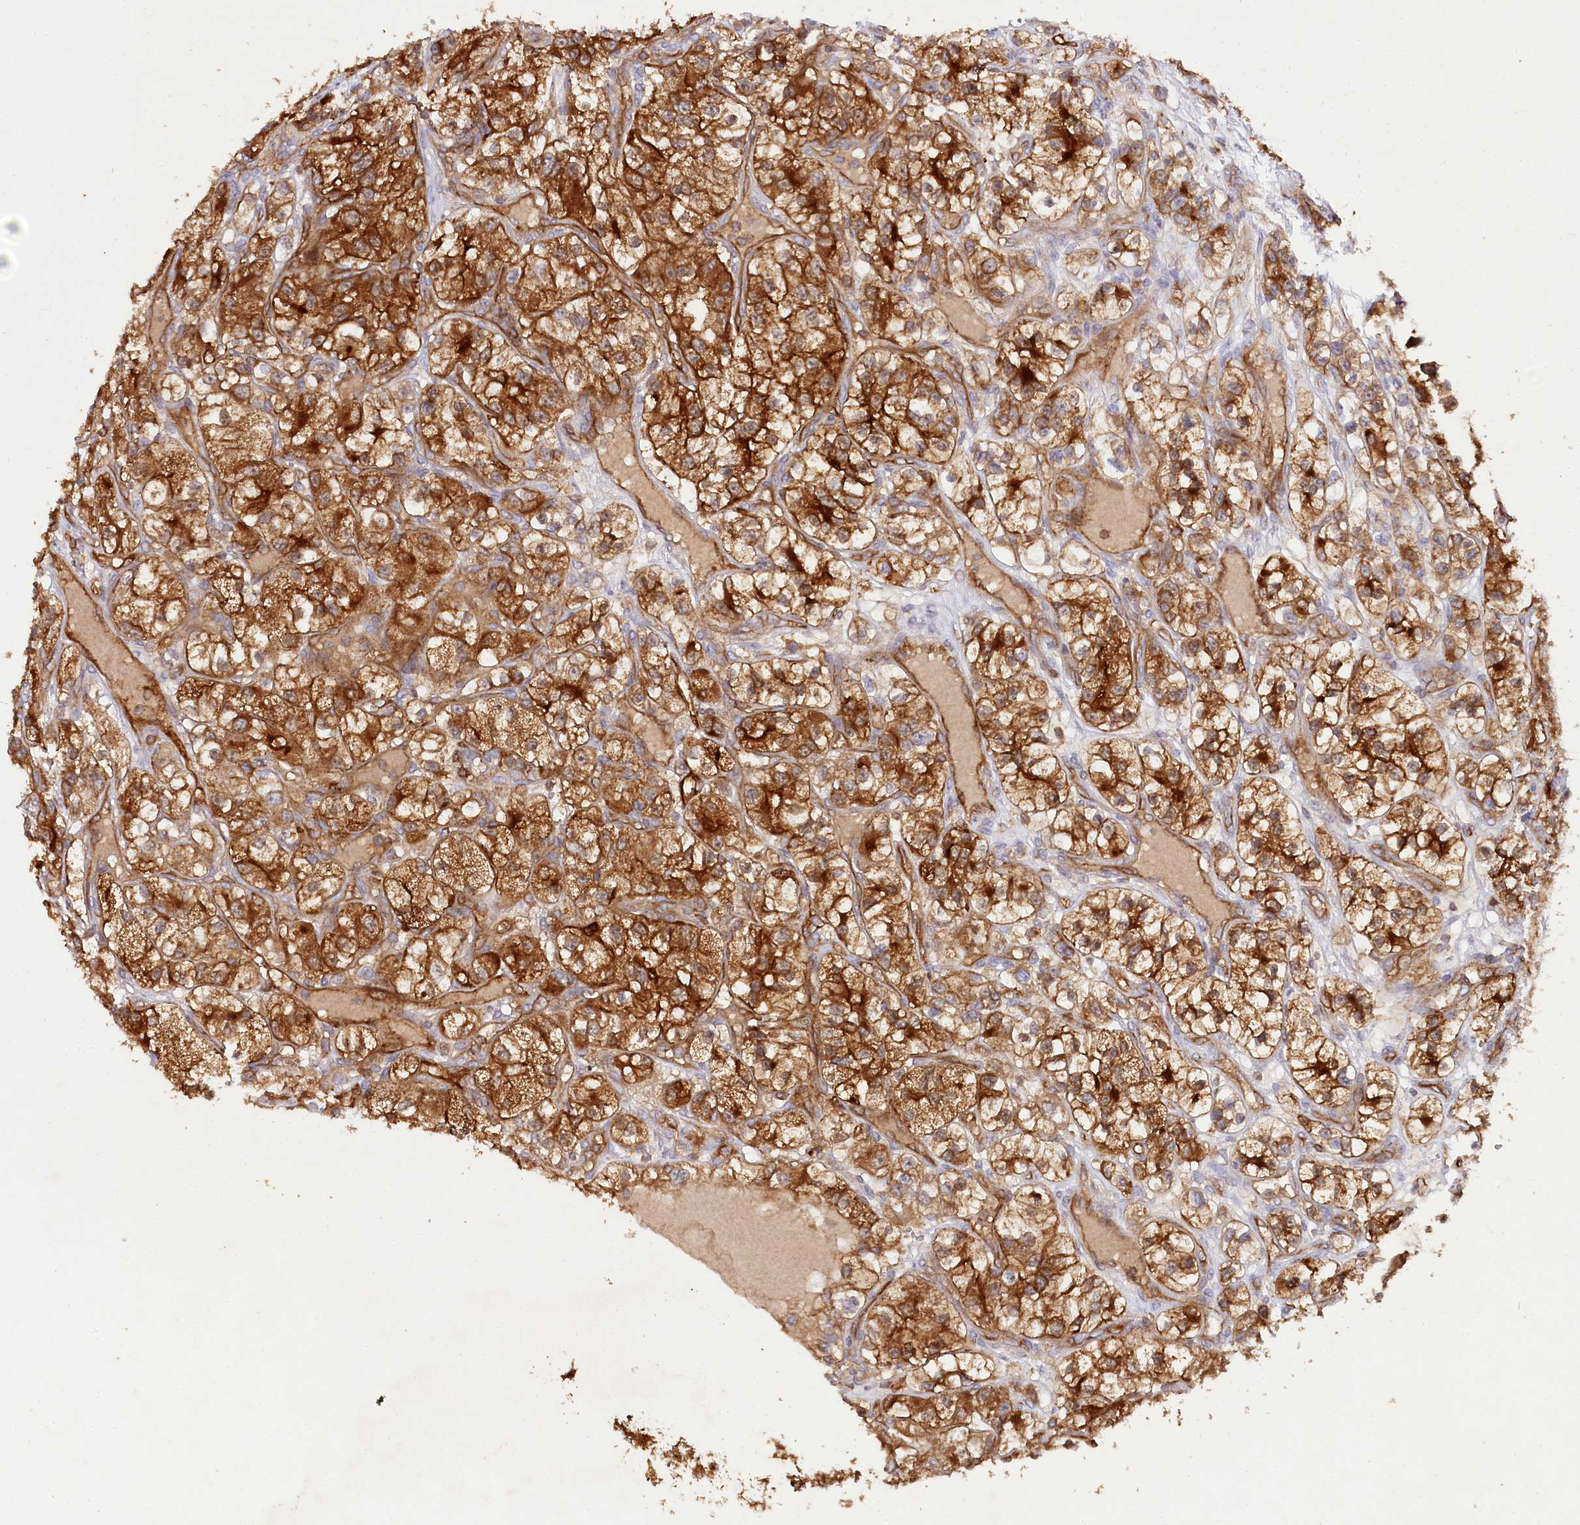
{"staining": {"intensity": "strong", "quantity": ">75%", "location": "cytoplasmic/membranous"}, "tissue": "renal cancer", "cell_type": "Tumor cells", "image_type": "cancer", "snomed": [{"axis": "morphology", "description": "Adenocarcinoma, NOS"}, {"axis": "topography", "description": "Kidney"}], "caption": "The micrograph displays immunohistochemical staining of renal adenocarcinoma. There is strong cytoplasmic/membranous staining is seen in approximately >75% of tumor cells. The staining was performed using DAB (3,3'-diaminobenzidine), with brown indicating positive protein expression. Nuclei are stained blue with hematoxylin.", "gene": "RBP5", "patient": {"sex": "female", "age": 57}}